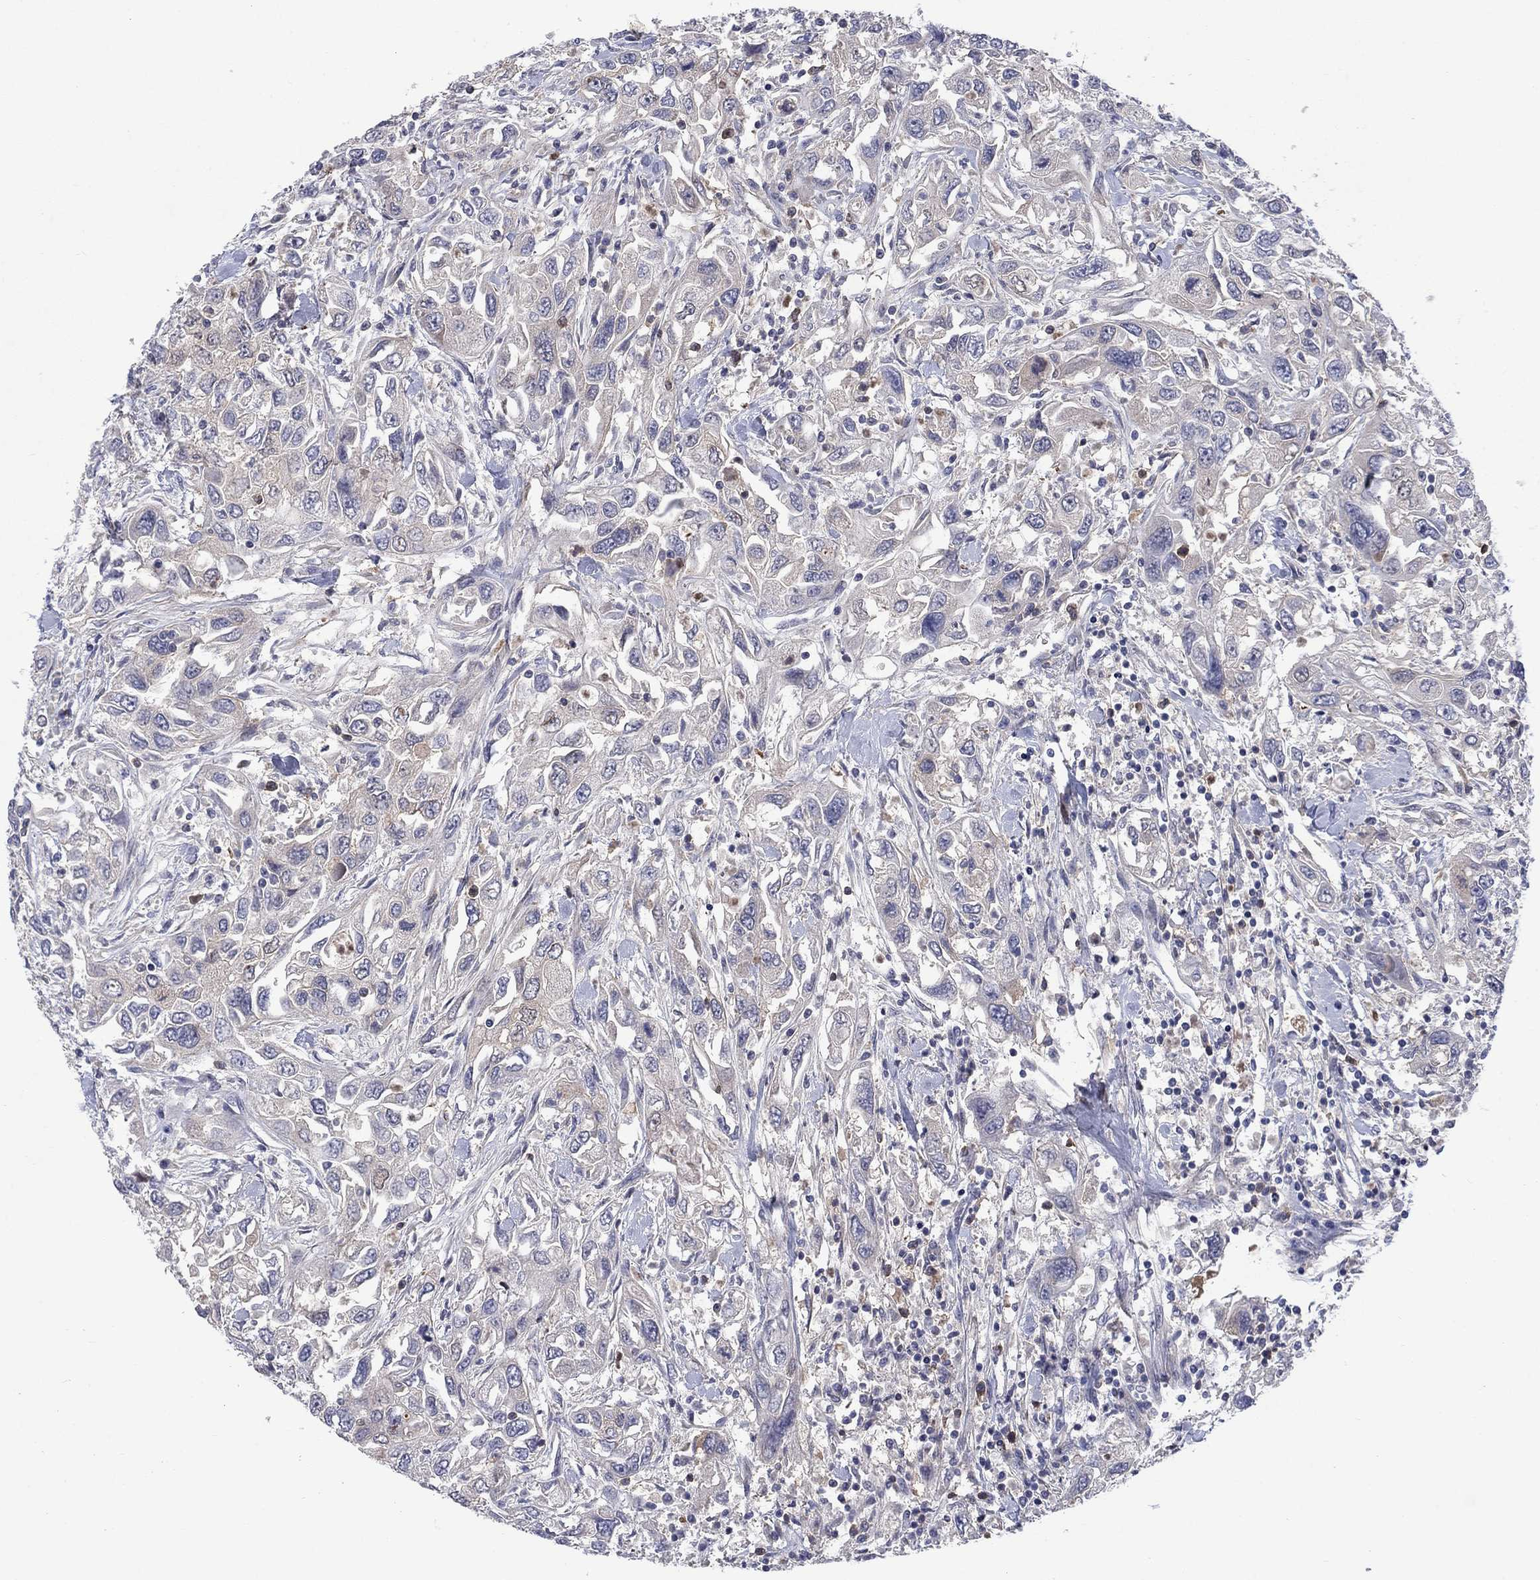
{"staining": {"intensity": "negative", "quantity": "none", "location": "none"}, "tissue": "urothelial cancer", "cell_type": "Tumor cells", "image_type": "cancer", "snomed": [{"axis": "morphology", "description": "Urothelial carcinoma, High grade"}, {"axis": "topography", "description": "Urinary bladder"}], "caption": "An image of high-grade urothelial carcinoma stained for a protein shows no brown staining in tumor cells.", "gene": "KIF15", "patient": {"sex": "male", "age": 76}}